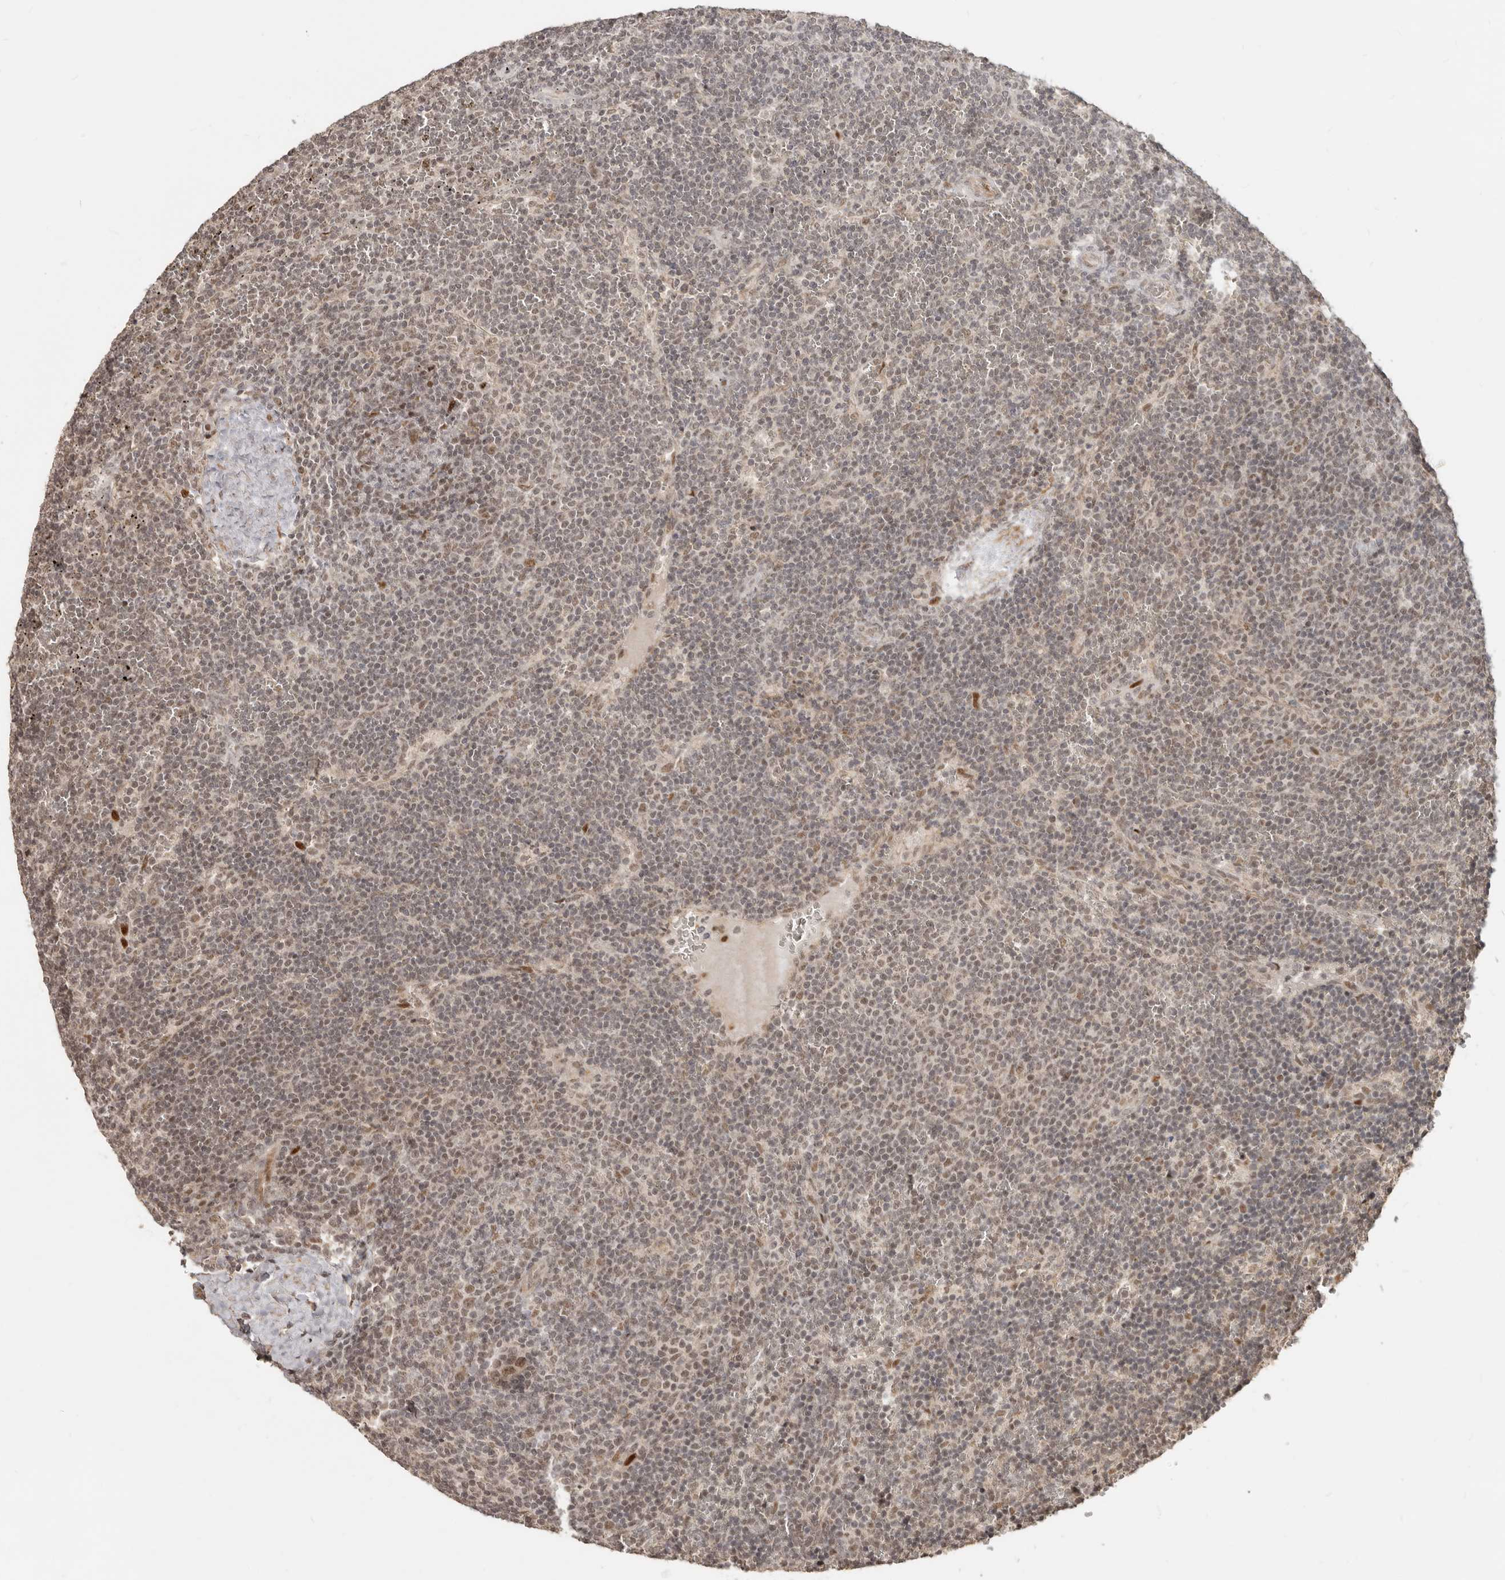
{"staining": {"intensity": "weak", "quantity": "25%-75%", "location": "nuclear"}, "tissue": "lymphoma", "cell_type": "Tumor cells", "image_type": "cancer", "snomed": [{"axis": "morphology", "description": "Malignant lymphoma, non-Hodgkin's type, Low grade"}, {"axis": "topography", "description": "Spleen"}], "caption": "DAB (3,3'-diaminobenzidine) immunohistochemical staining of human low-grade malignant lymphoma, non-Hodgkin's type shows weak nuclear protein staining in about 25%-75% of tumor cells.", "gene": "GPBP1L1", "patient": {"sex": "female", "age": 50}}